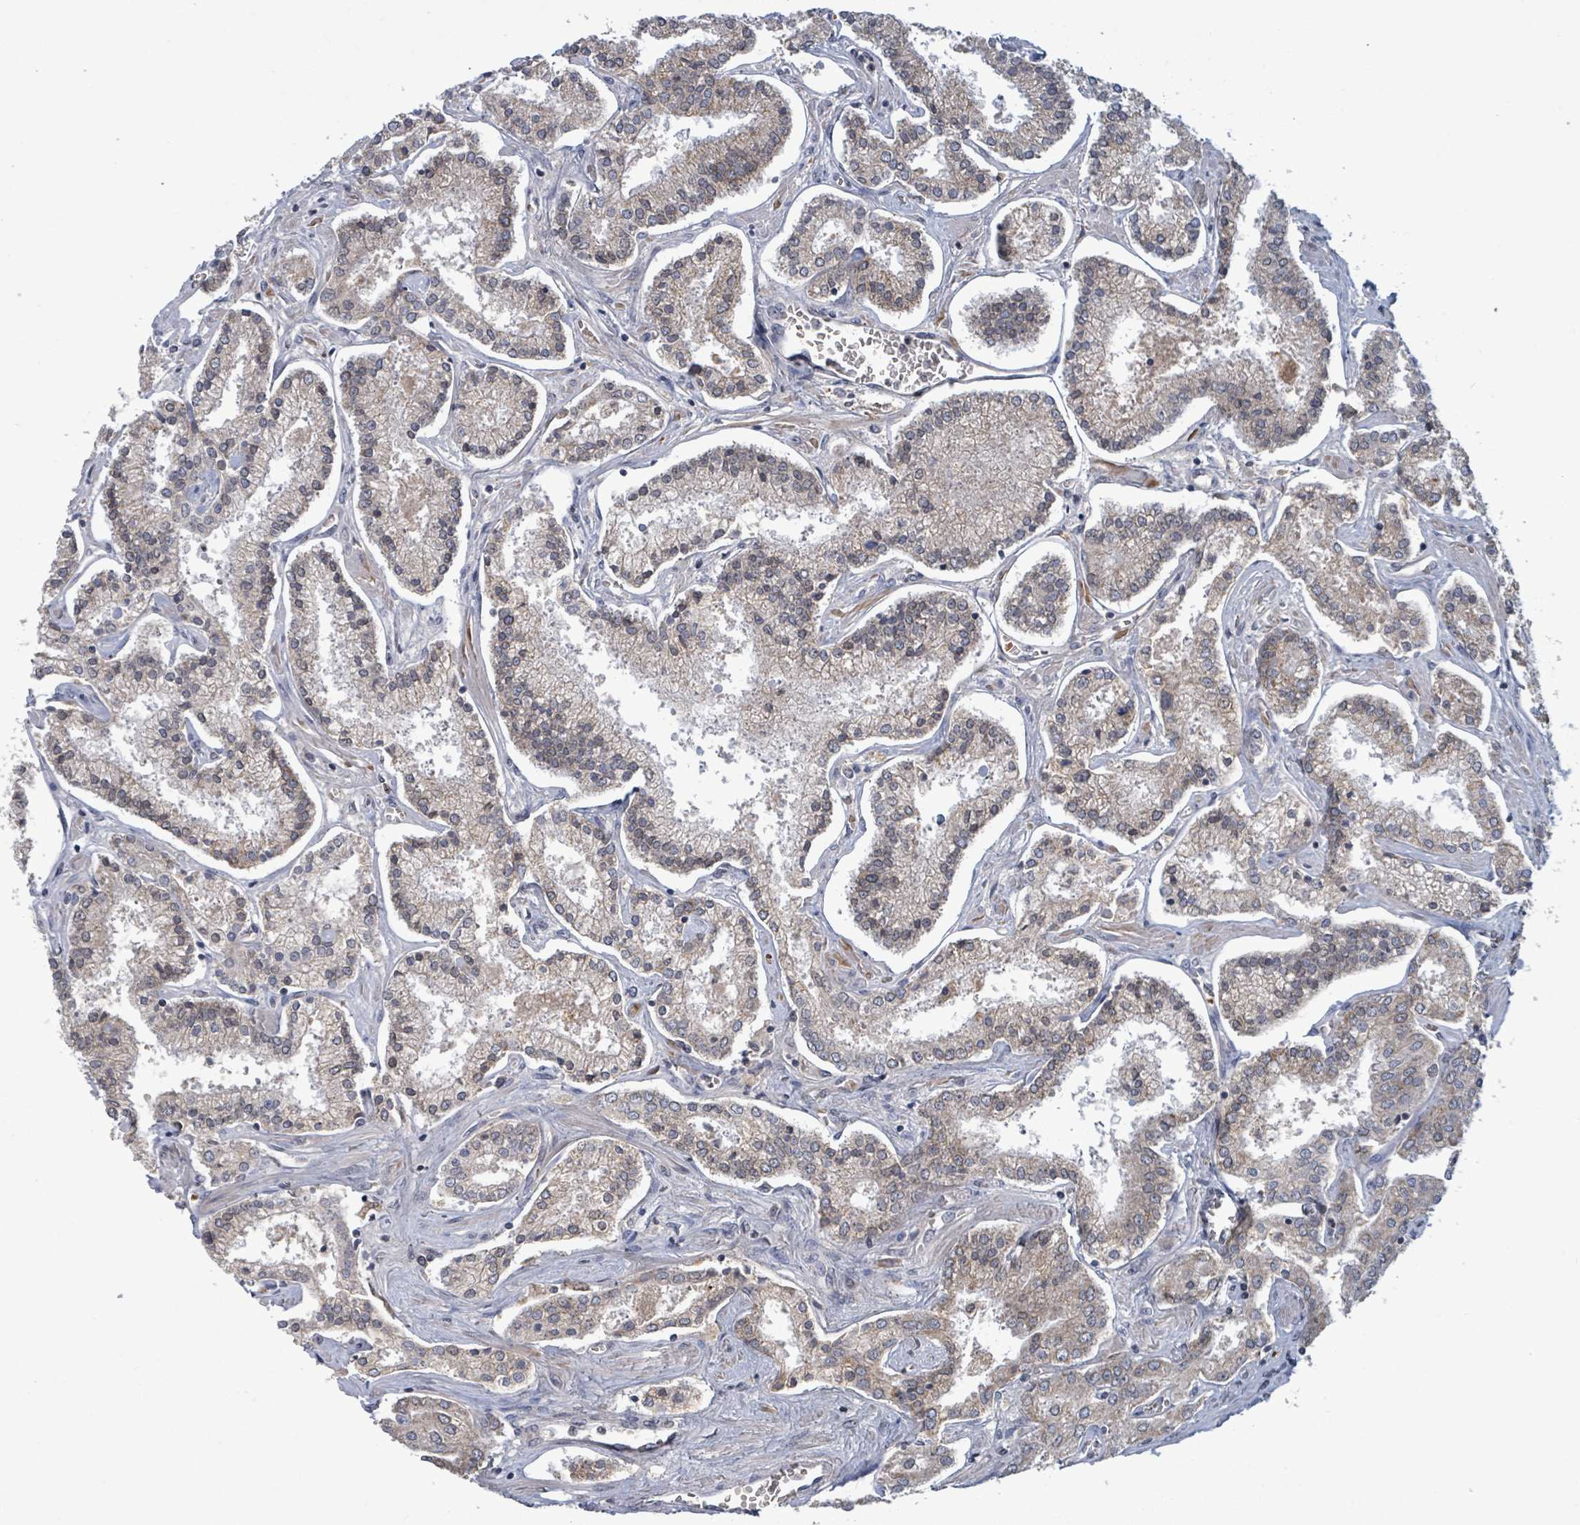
{"staining": {"intensity": "weak", "quantity": "25%-75%", "location": "cytoplasmic/membranous"}, "tissue": "prostate cancer", "cell_type": "Tumor cells", "image_type": "cancer", "snomed": [{"axis": "morphology", "description": "Adenocarcinoma, High grade"}, {"axis": "topography", "description": "Prostate"}], "caption": "Weak cytoplasmic/membranous expression is seen in about 25%-75% of tumor cells in prostate adenocarcinoma (high-grade). (Brightfield microscopy of DAB IHC at high magnification).", "gene": "GRM8", "patient": {"sex": "male", "age": 71}}